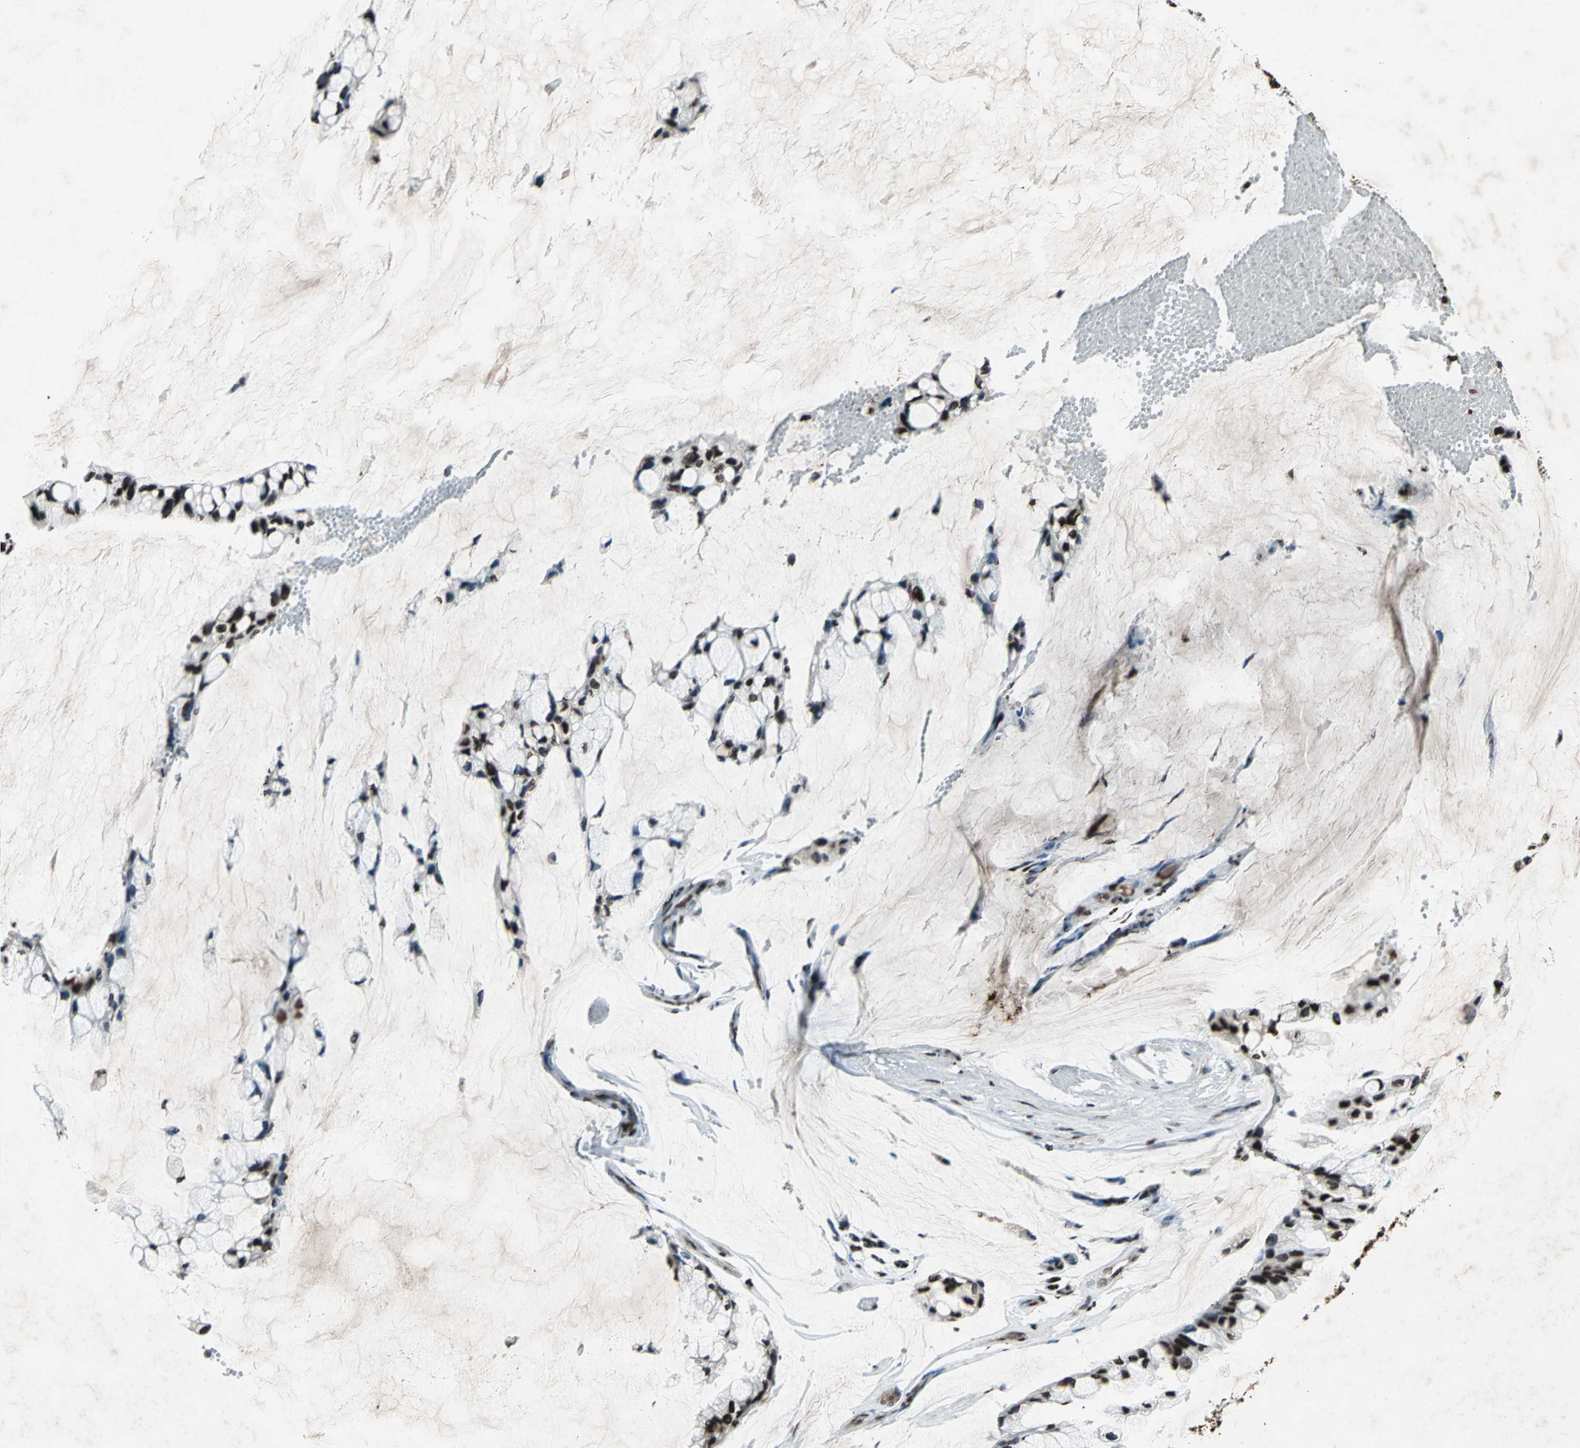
{"staining": {"intensity": "strong", "quantity": "25%-75%", "location": "nuclear"}, "tissue": "ovarian cancer", "cell_type": "Tumor cells", "image_type": "cancer", "snomed": [{"axis": "morphology", "description": "Cystadenocarcinoma, mucinous, NOS"}, {"axis": "topography", "description": "Ovary"}], "caption": "An image of ovarian mucinous cystadenocarcinoma stained for a protein displays strong nuclear brown staining in tumor cells.", "gene": "ANP32A", "patient": {"sex": "female", "age": 39}}